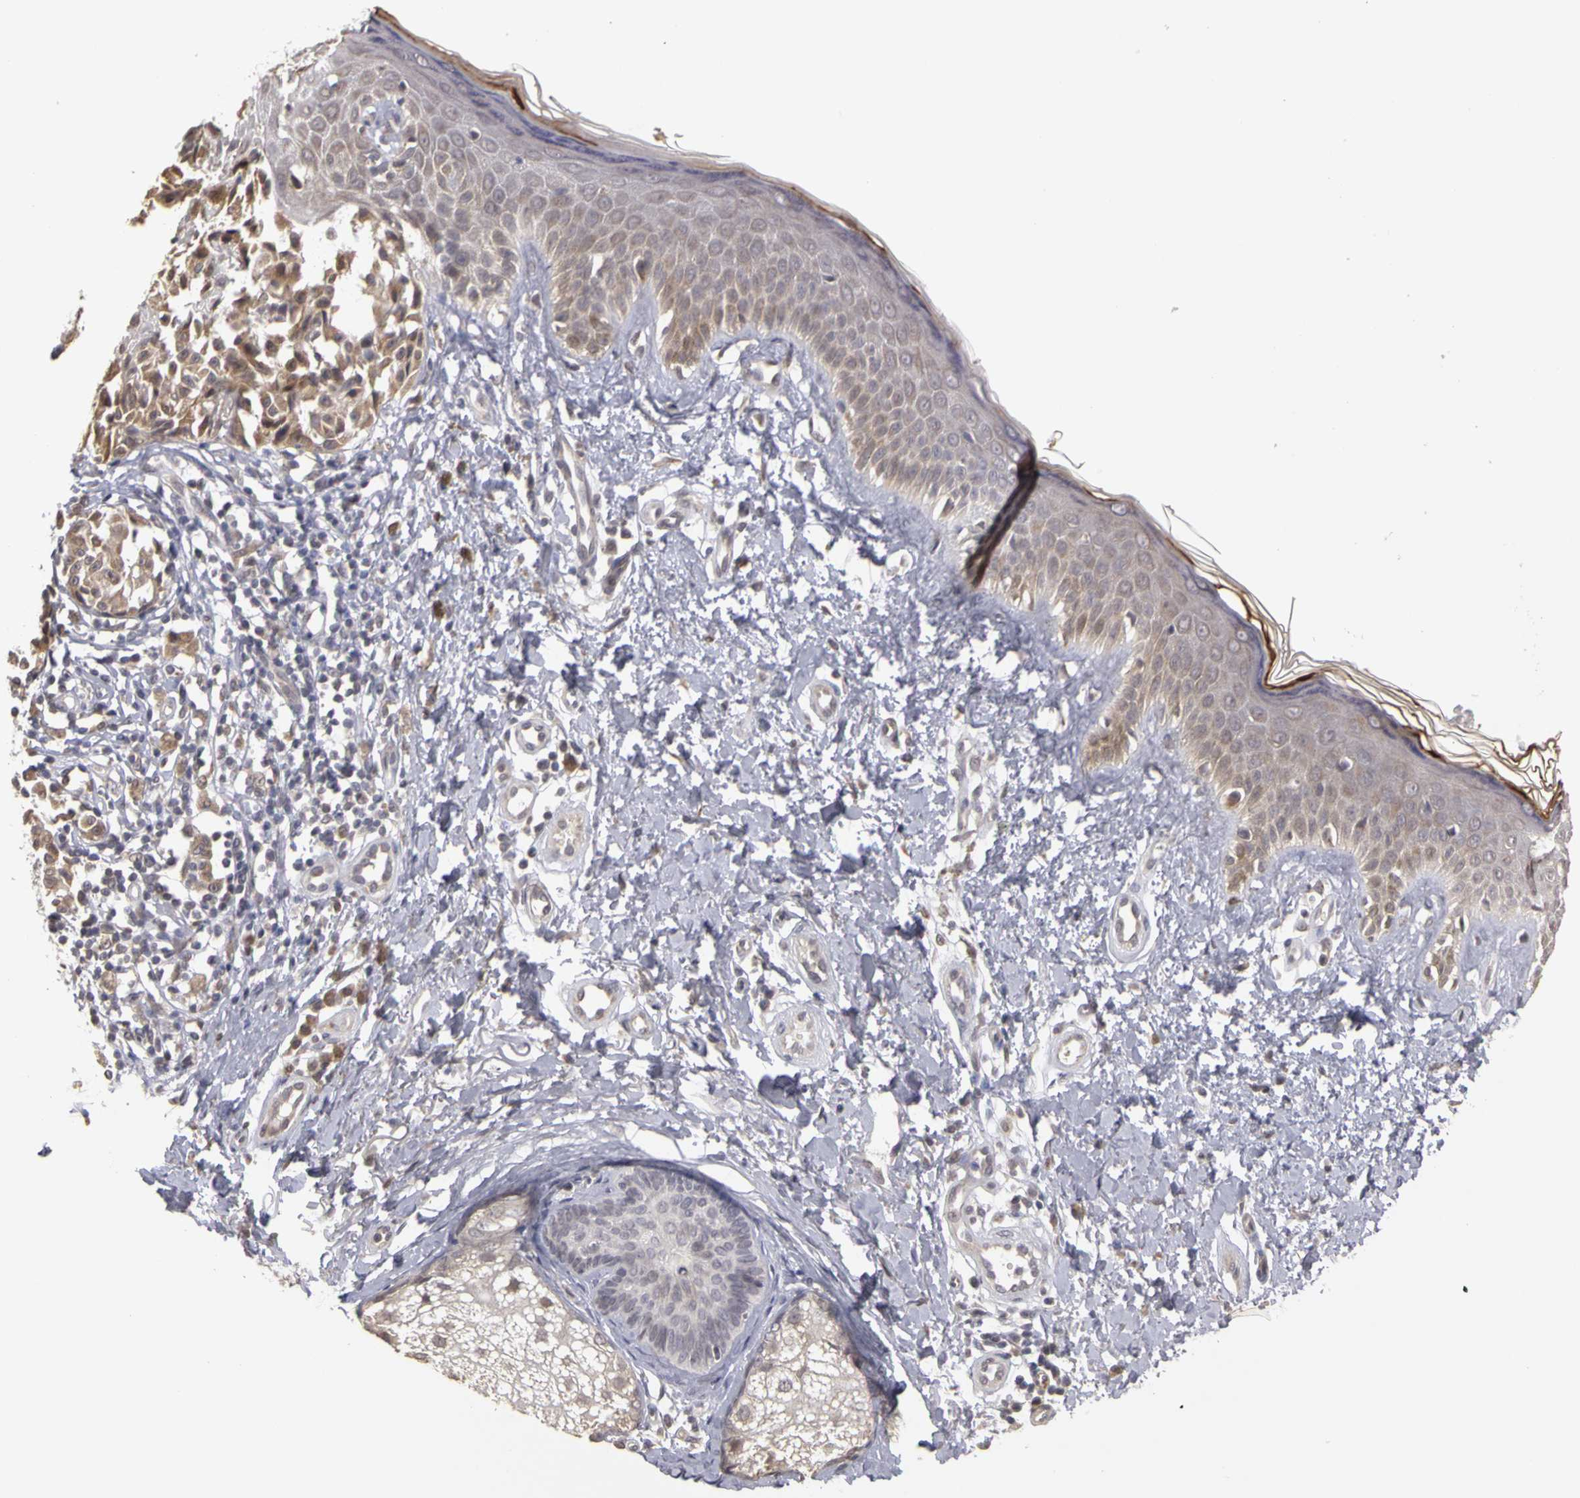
{"staining": {"intensity": "weak", "quantity": ">75%", "location": "cytoplasmic/membranous"}, "tissue": "melanoma", "cell_type": "Tumor cells", "image_type": "cancer", "snomed": [{"axis": "morphology", "description": "Malignant melanoma, NOS"}, {"axis": "topography", "description": "Skin"}], "caption": "An IHC micrograph of neoplastic tissue is shown. Protein staining in brown highlights weak cytoplasmic/membranous positivity in melanoma within tumor cells. (DAB (3,3'-diaminobenzidine) = brown stain, brightfield microscopy at high magnification).", "gene": "FRMD7", "patient": {"sex": "male", "age": 49}}